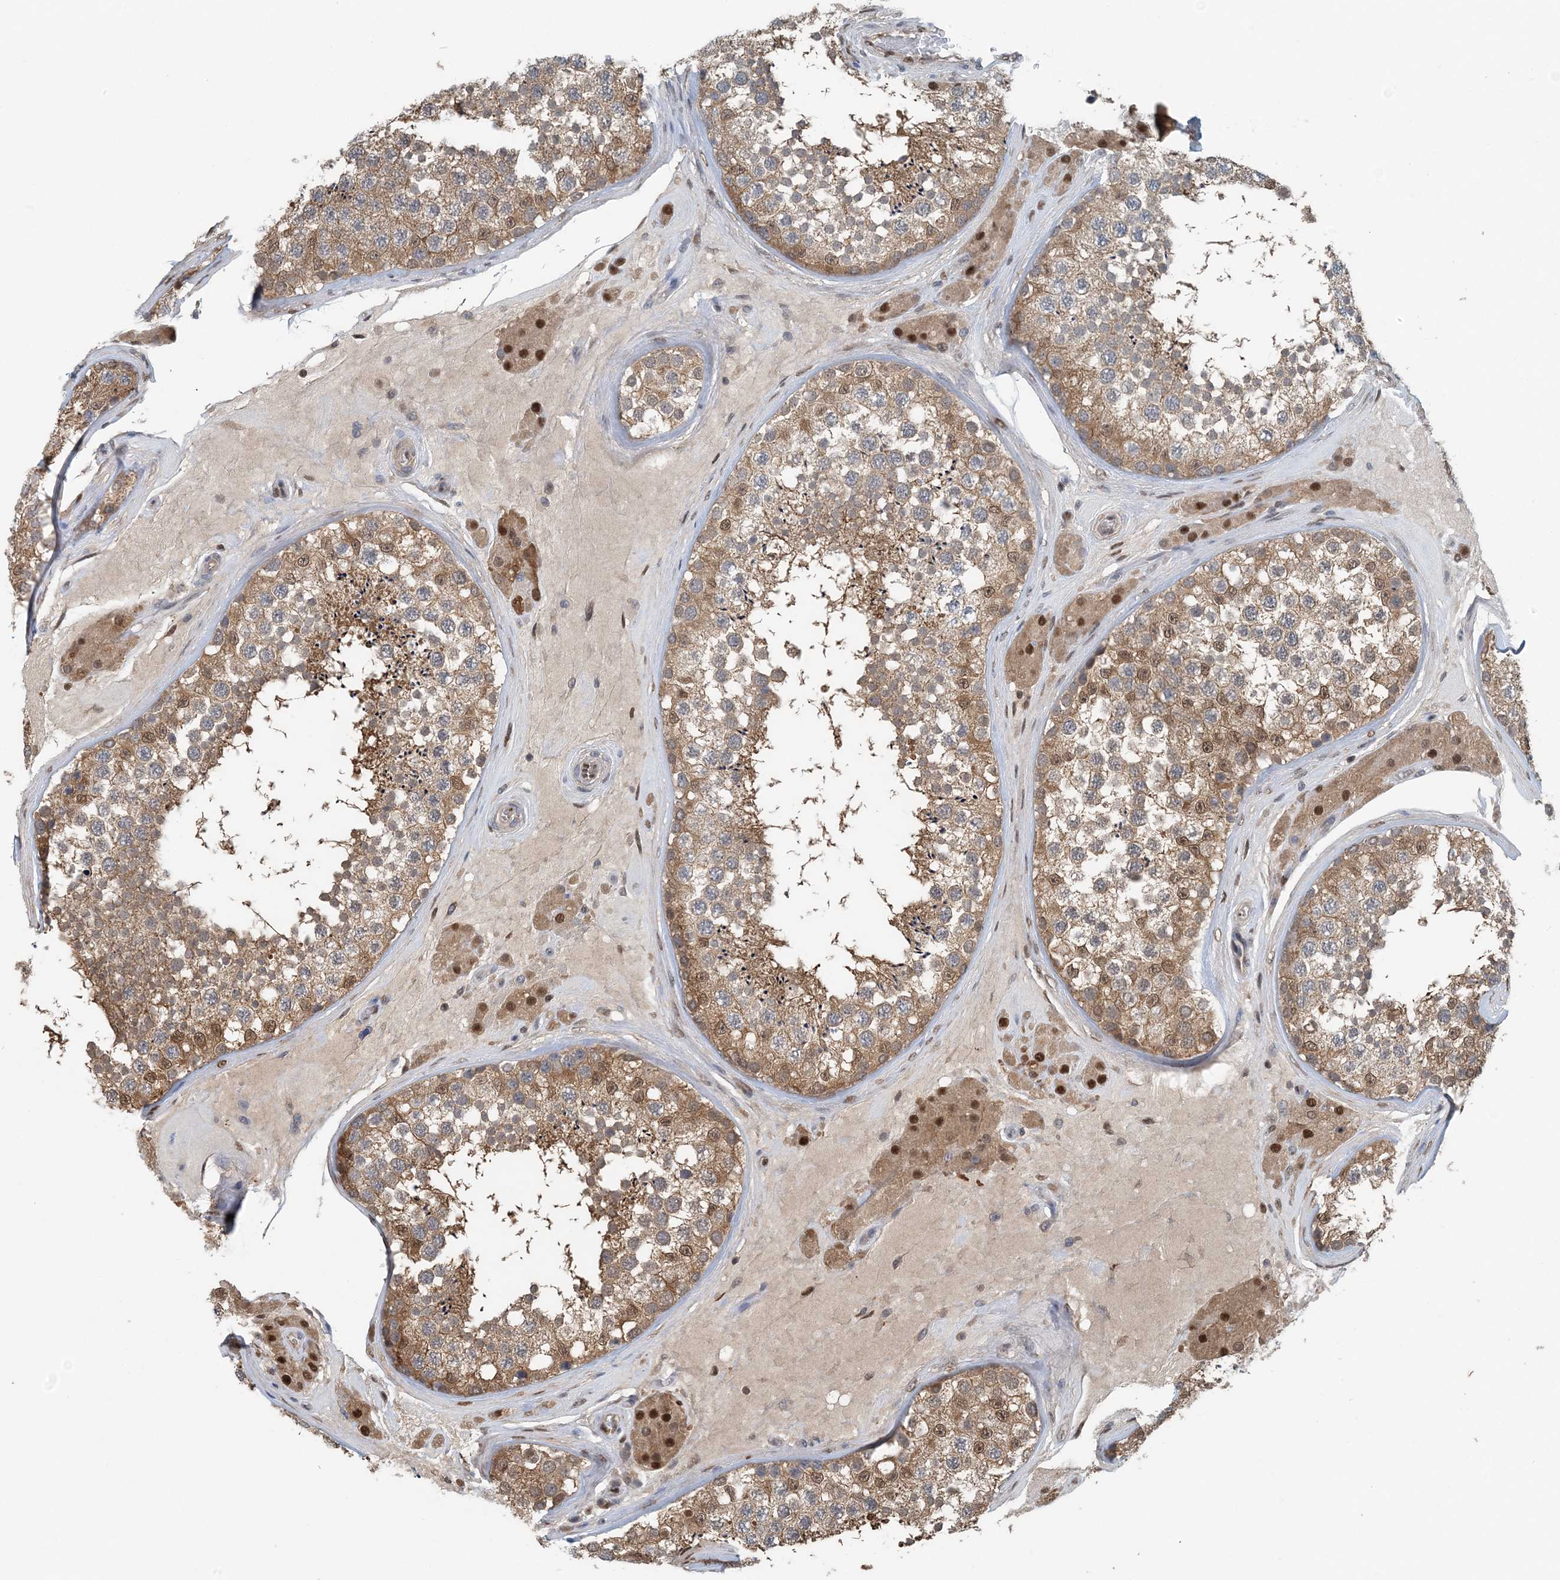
{"staining": {"intensity": "moderate", "quantity": "25%-75%", "location": "cytoplasmic/membranous,nuclear"}, "tissue": "testis", "cell_type": "Cells in seminiferous ducts", "image_type": "normal", "snomed": [{"axis": "morphology", "description": "Normal tissue, NOS"}, {"axis": "topography", "description": "Testis"}], "caption": "IHC histopathology image of unremarkable testis stained for a protein (brown), which reveals medium levels of moderate cytoplasmic/membranous,nuclear expression in about 25%-75% of cells in seminiferous ducts.", "gene": "HIKESHI", "patient": {"sex": "male", "age": 46}}